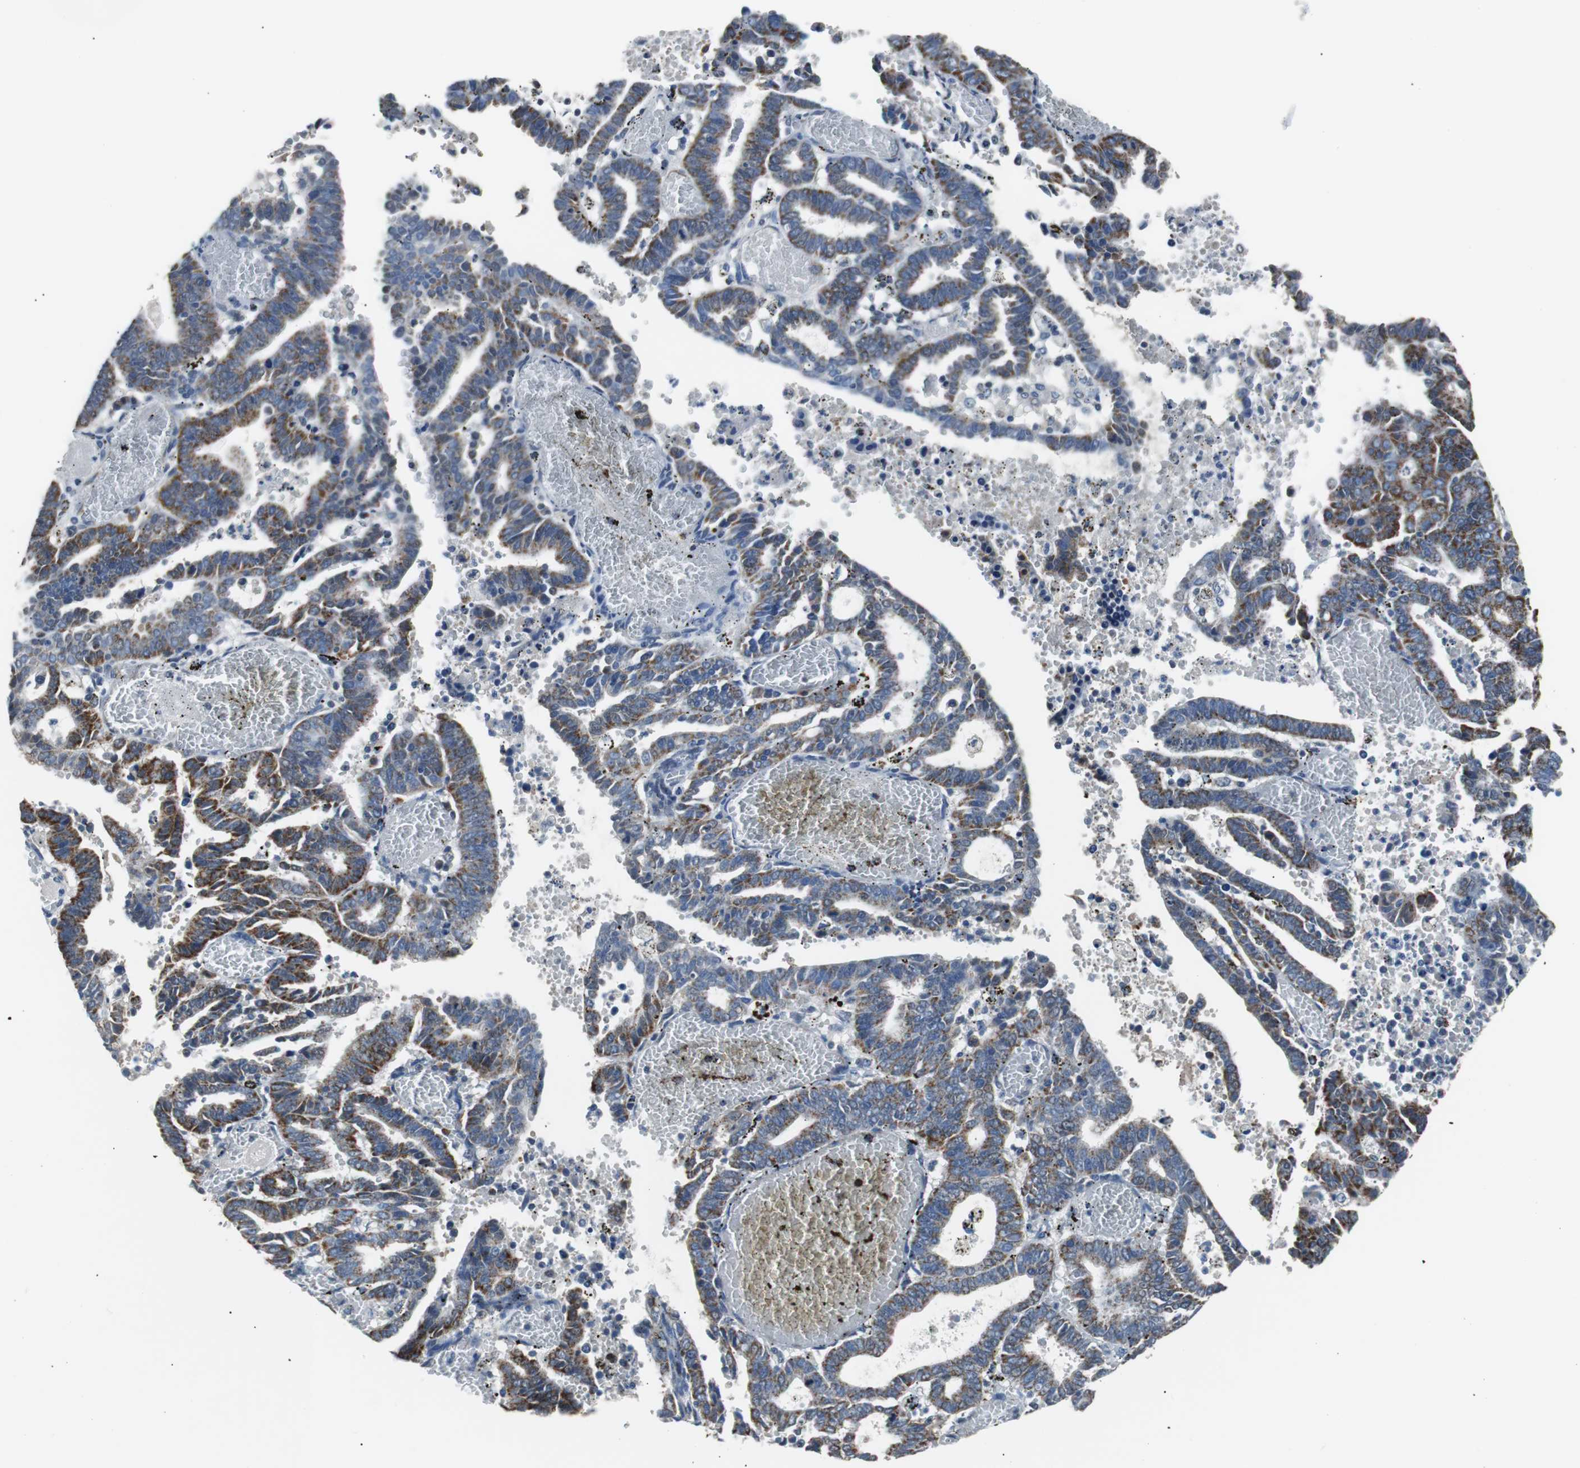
{"staining": {"intensity": "strong", "quantity": ">75%", "location": "cytoplasmic/membranous"}, "tissue": "endometrial cancer", "cell_type": "Tumor cells", "image_type": "cancer", "snomed": [{"axis": "morphology", "description": "Adenocarcinoma, NOS"}, {"axis": "topography", "description": "Uterus"}], "caption": "Brown immunohistochemical staining in endometrial cancer (adenocarcinoma) exhibits strong cytoplasmic/membranous expression in about >75% of tumor cells.", "gene": "PITRM1", "patient": {"sex": "female", "age": 83}}